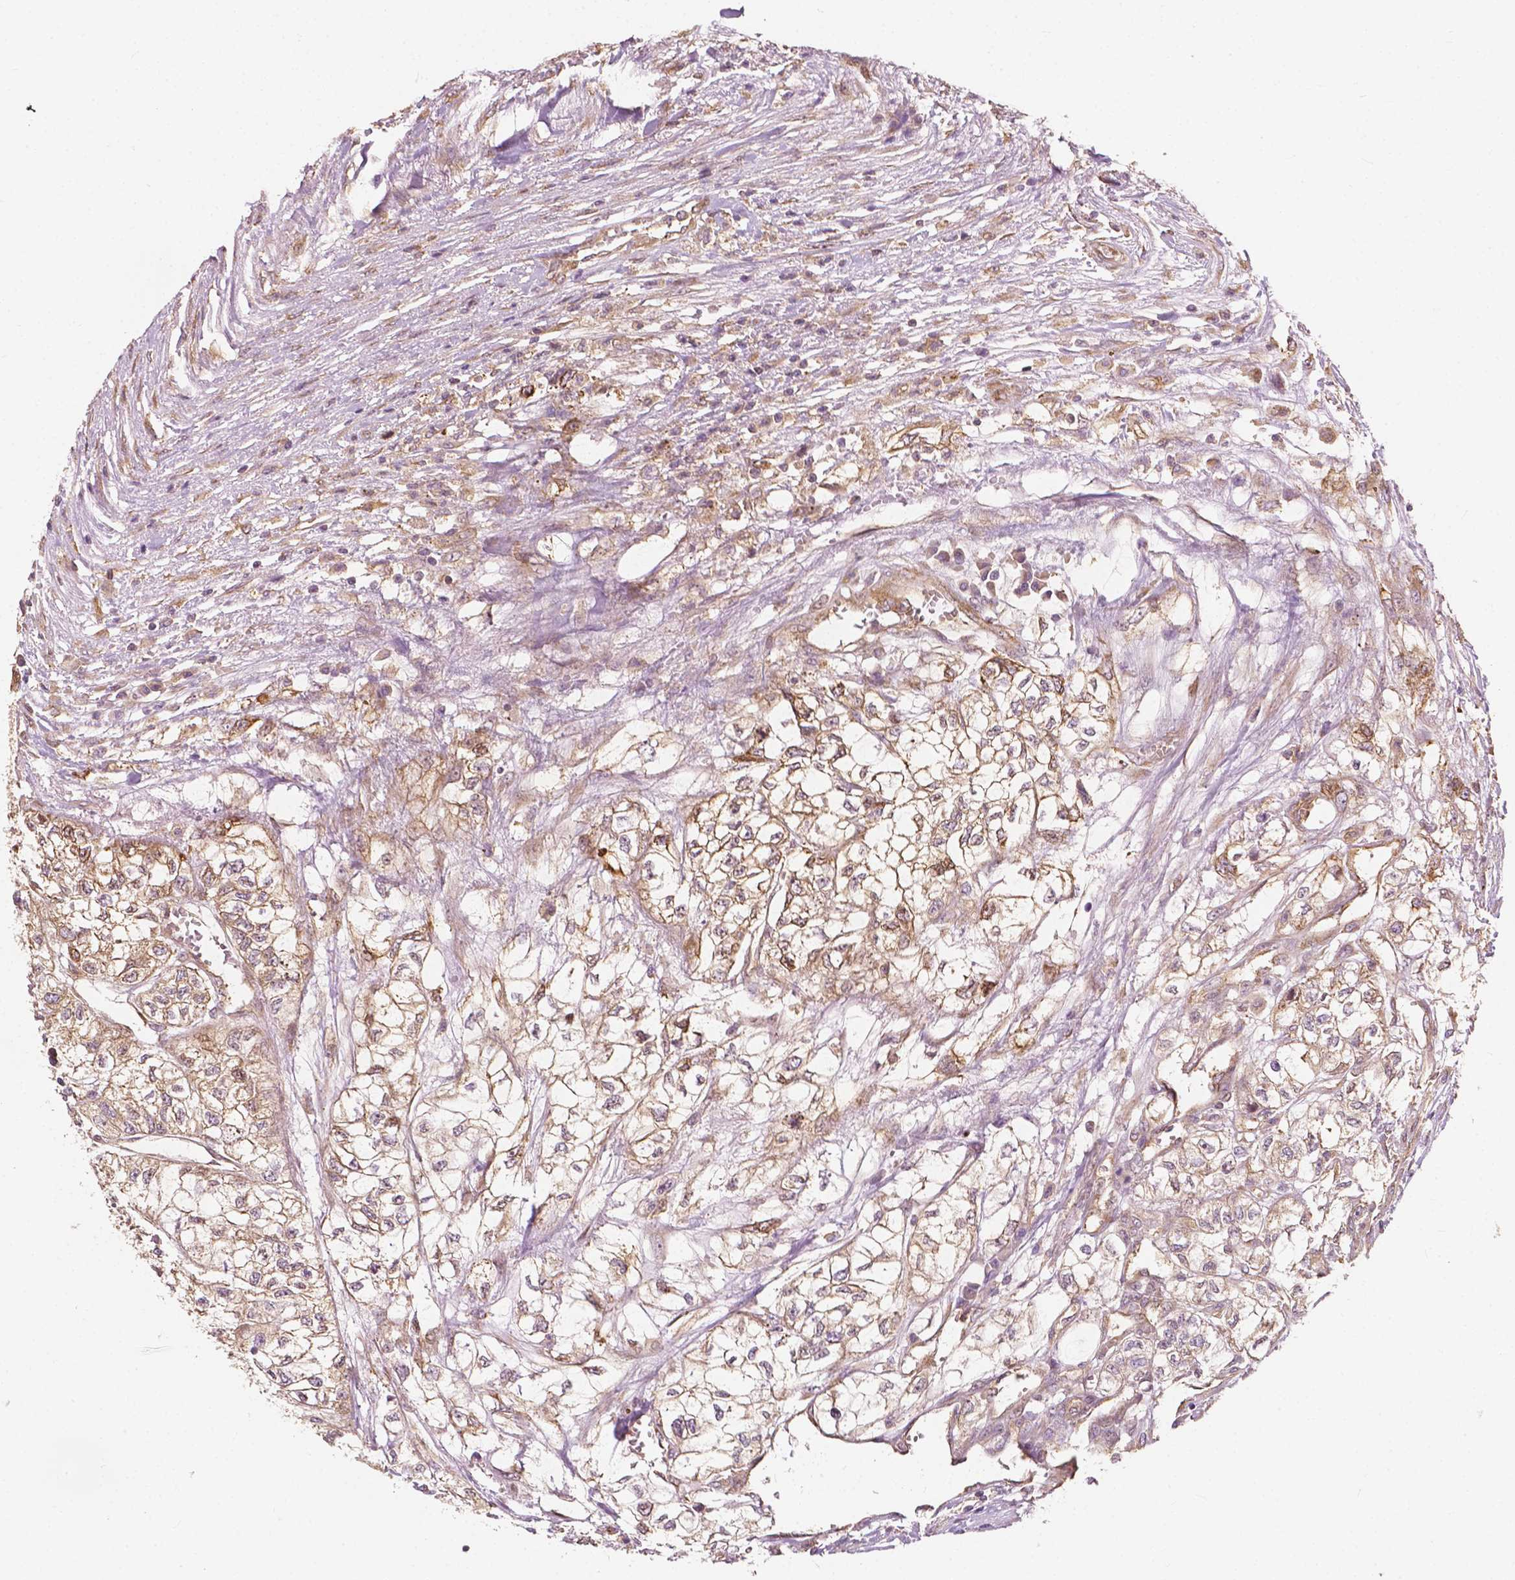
{"staining": {"intensity": "weak", "quantity": ">75%", "location": "cytoplasmic/membranous"}, "tissue": "renal cancer", "cell_type": "Tumor cells", "image_type": "cancer", "snomed": [{"axis": "morphology", "description": "Adenocarcinoma, NOS"}, {"axis": "topography", "description": "Kidney"}], "caption": "Tumor cells display weak cytoplasmic/membranous positivity in approximately >75% of cells in renal cancer (adenocarcinoma).", "gene": "G3BP1", "patient": {"sex": "male", "age": 56}}